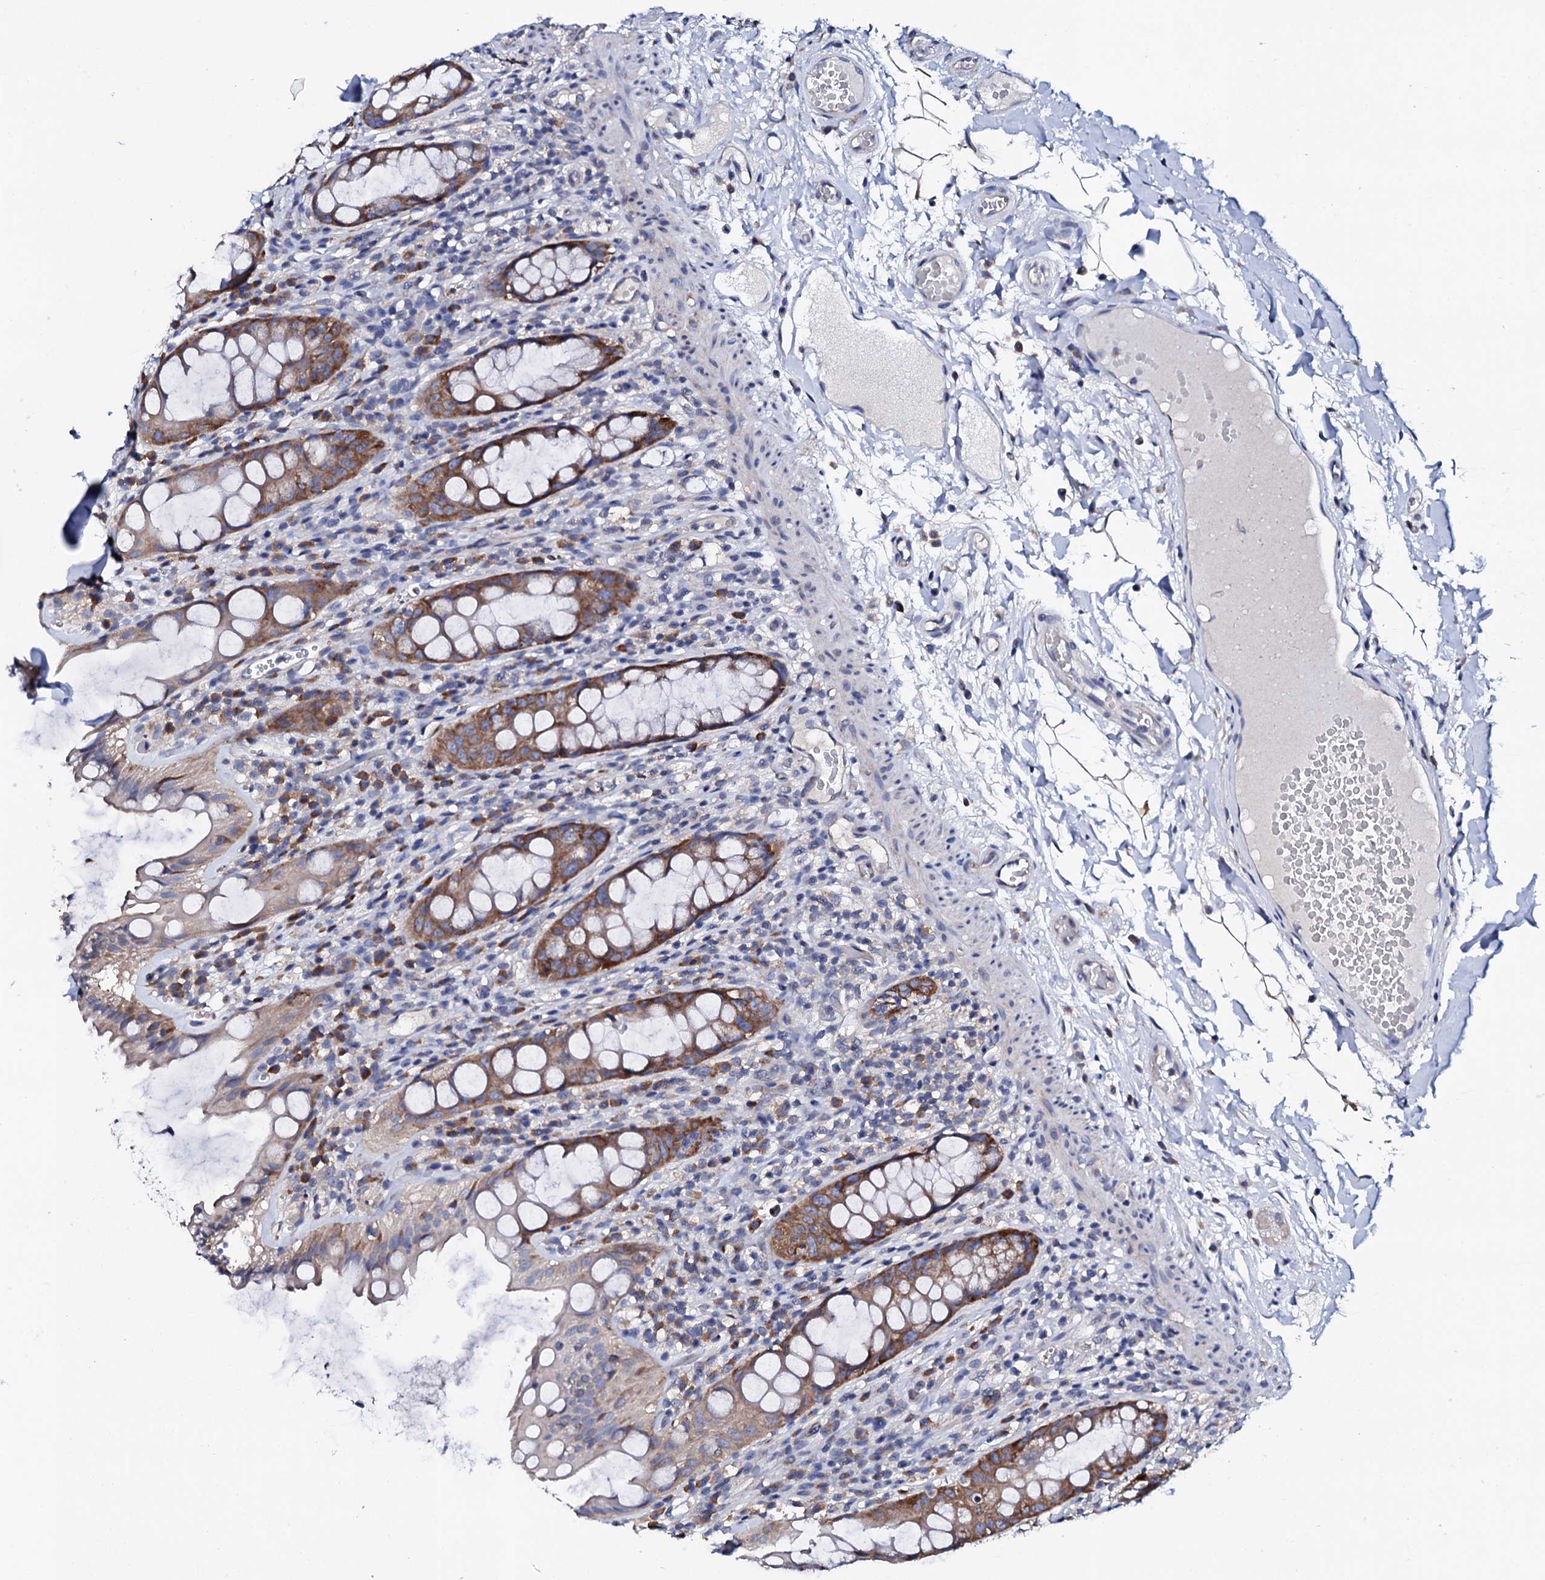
{"staining": {"intensity": "strong", "quantity": ">75%", "location": "cytoplasmic/membranous"}, "tissue": "rectum", "cell_type": "Glandular cells", "image_type": "normal", "snomed": [{"axis": "morphology", "description": "Normal tissue, NOS"}, {"axis": "topography", "description": "Rectum"}], "caption": "Immunohistochemical staining of unremarkable human rectum exhibits strong cytoplasmic/membranous protein expression in about >75% of glandular cells. The staining is performed using DAB brown chromogen to label protein expression. The nuclei are counter-stained blue using hematoxylin.", "gene": "NUP58", "patient": {"sex": "female", "age": 57}}